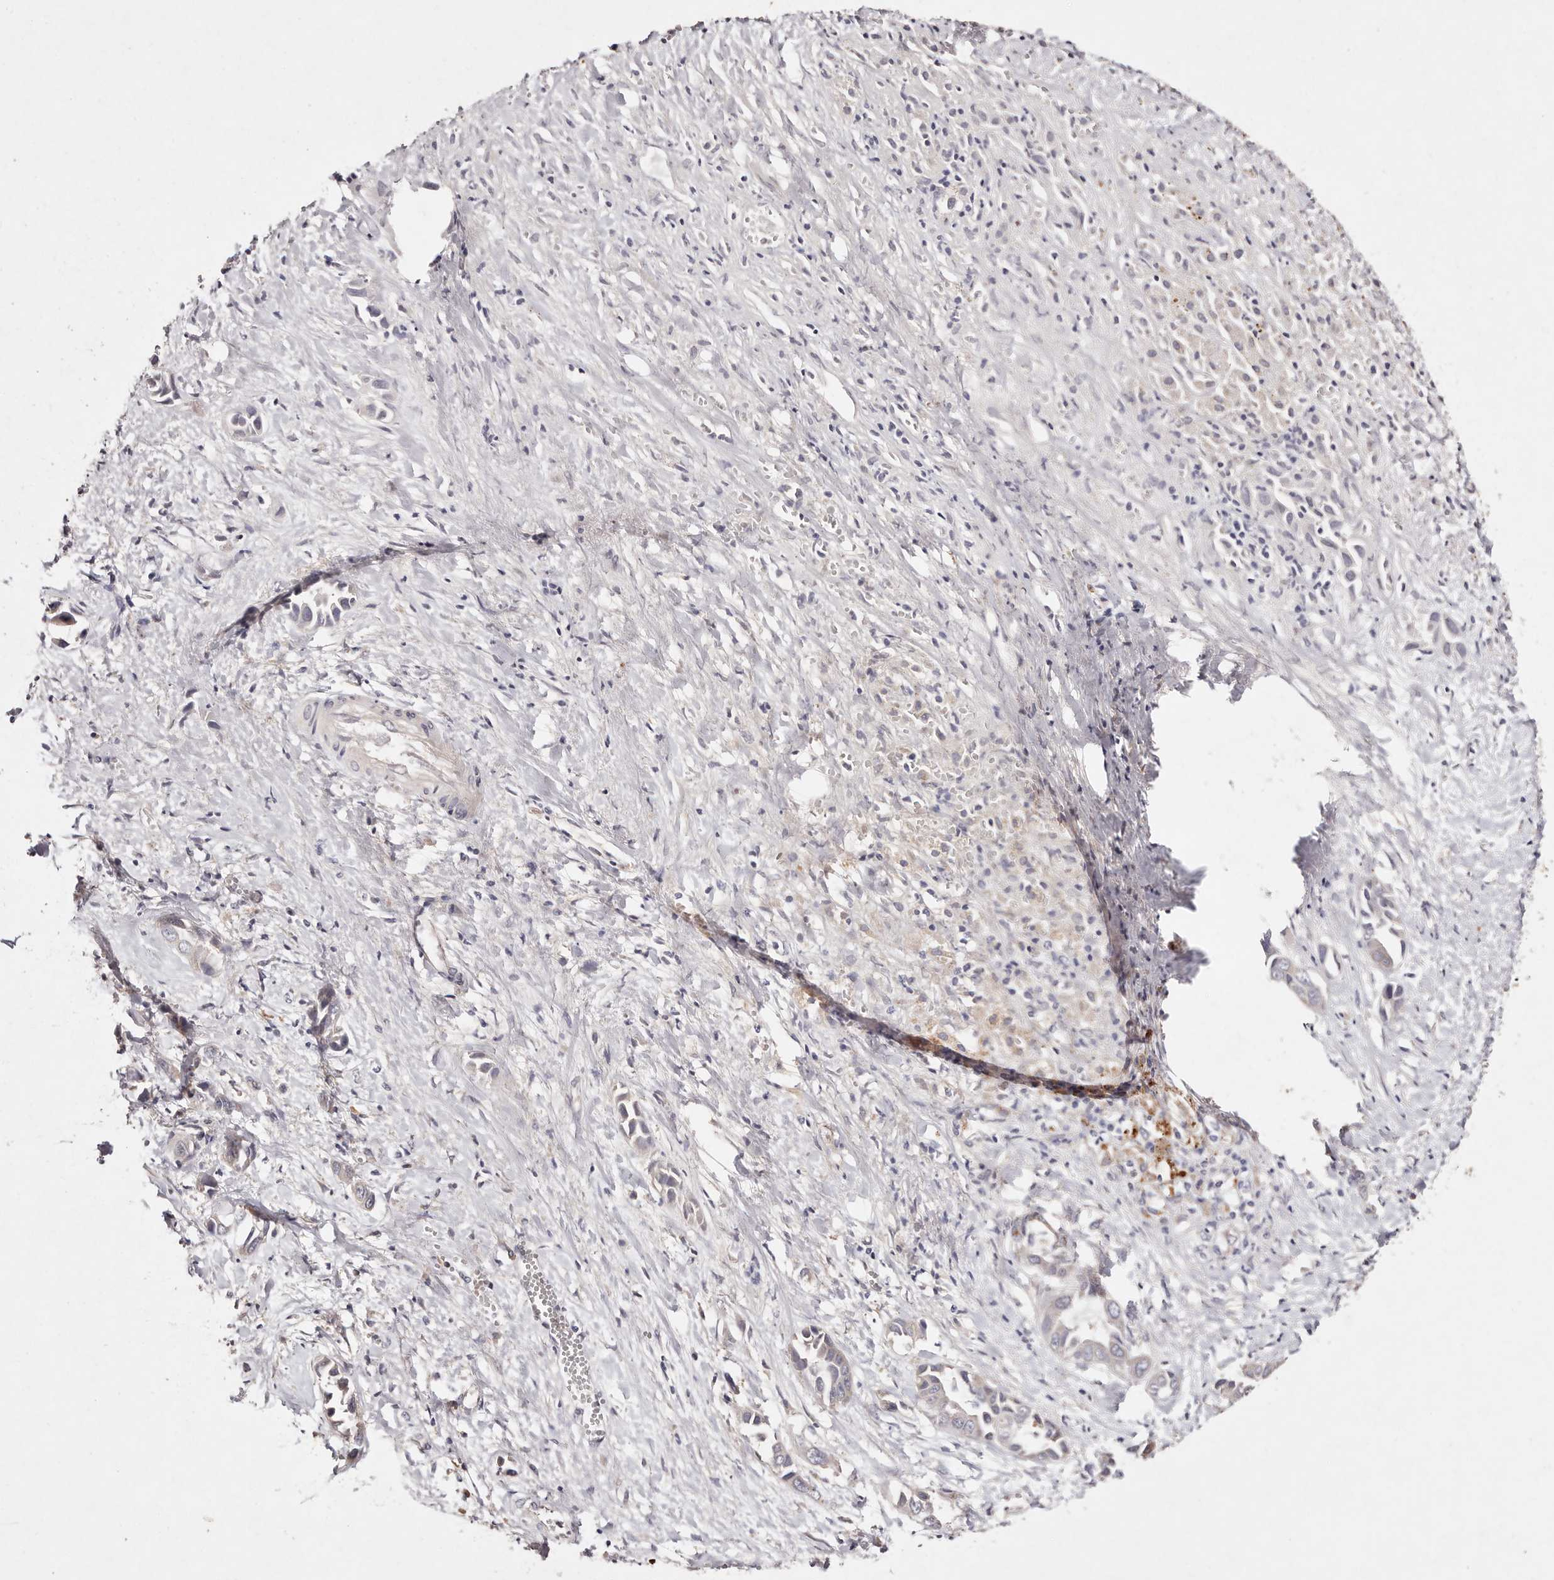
{"staining": {"intensity": "moderate", "quantity": "25%-75%", "location": "cytoplasmic/membranous"}, "tissue": "liver cancer", "cell_type": "Tumor cells", "image_type": "cancer", "snomed": [{"axis": "morphology", "description": "Cholangiocarcinoma"}, {"axis": "topography", "description": "Liver"}], "caption": "Immunohistochemistry (IHC) (DAB (3,3'-diaminobenzidine)) staining of liver cancer (cholangiocarcinoma) exhibits moderate cytoplasmic/membranous protein staining in about 25%-75% of tumor cells.", "gene": "TSC2", "patient": {"sex": "female", "age": 52}}